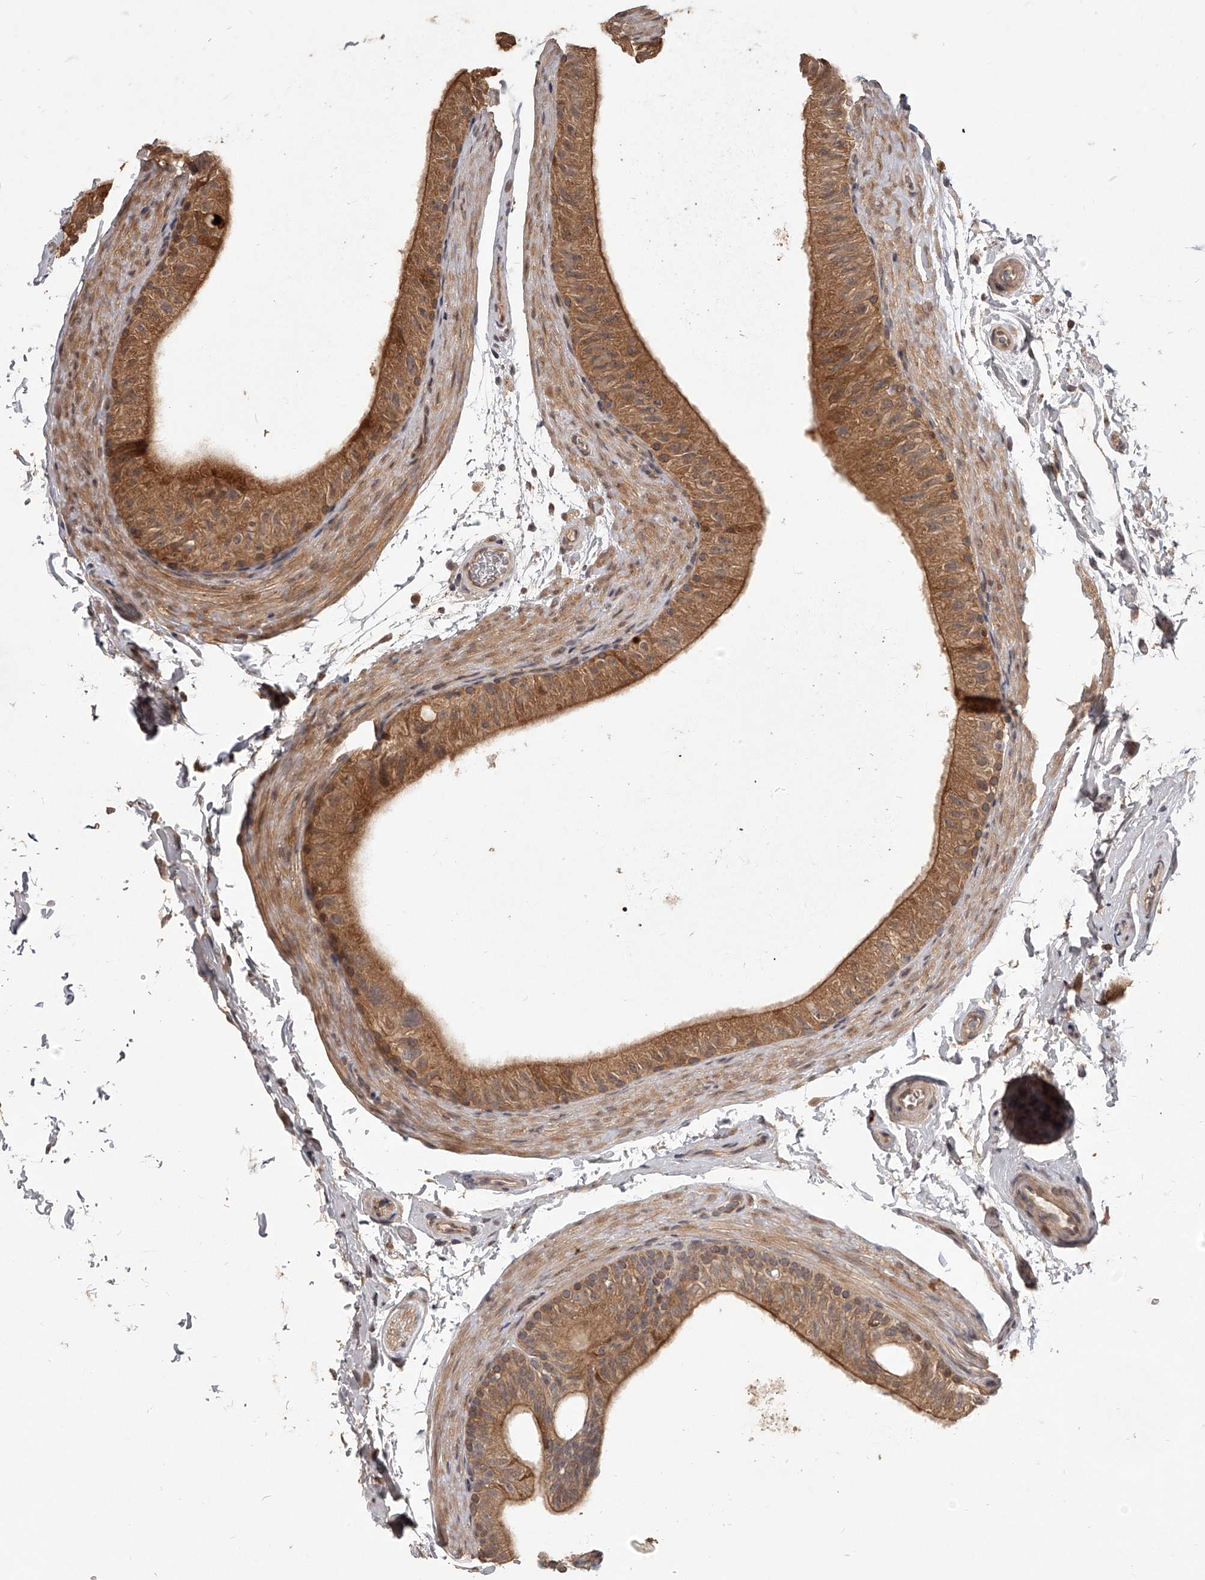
{"staining": {"intensity": "moderate", "quantity": ">75%", "location": "cytoplasmic/membranous"}, "tissue": "epididymis", "cell_type": "Glandular cells", "image_type": "normal", "snomed": [{"axis": "morphology", "description": "Normal tissue, NOS"}, {"axis": "topography", "description": "Epididymis"}], "caption": "A brown stain shows moderate cytoplasmic/membranous expression of a protein in glandular cells of unremarkable human epididymis. Nuclei are stained in blue.", "gene": "SLC37A1", "patient": {"sex": "male", "age": 49}}